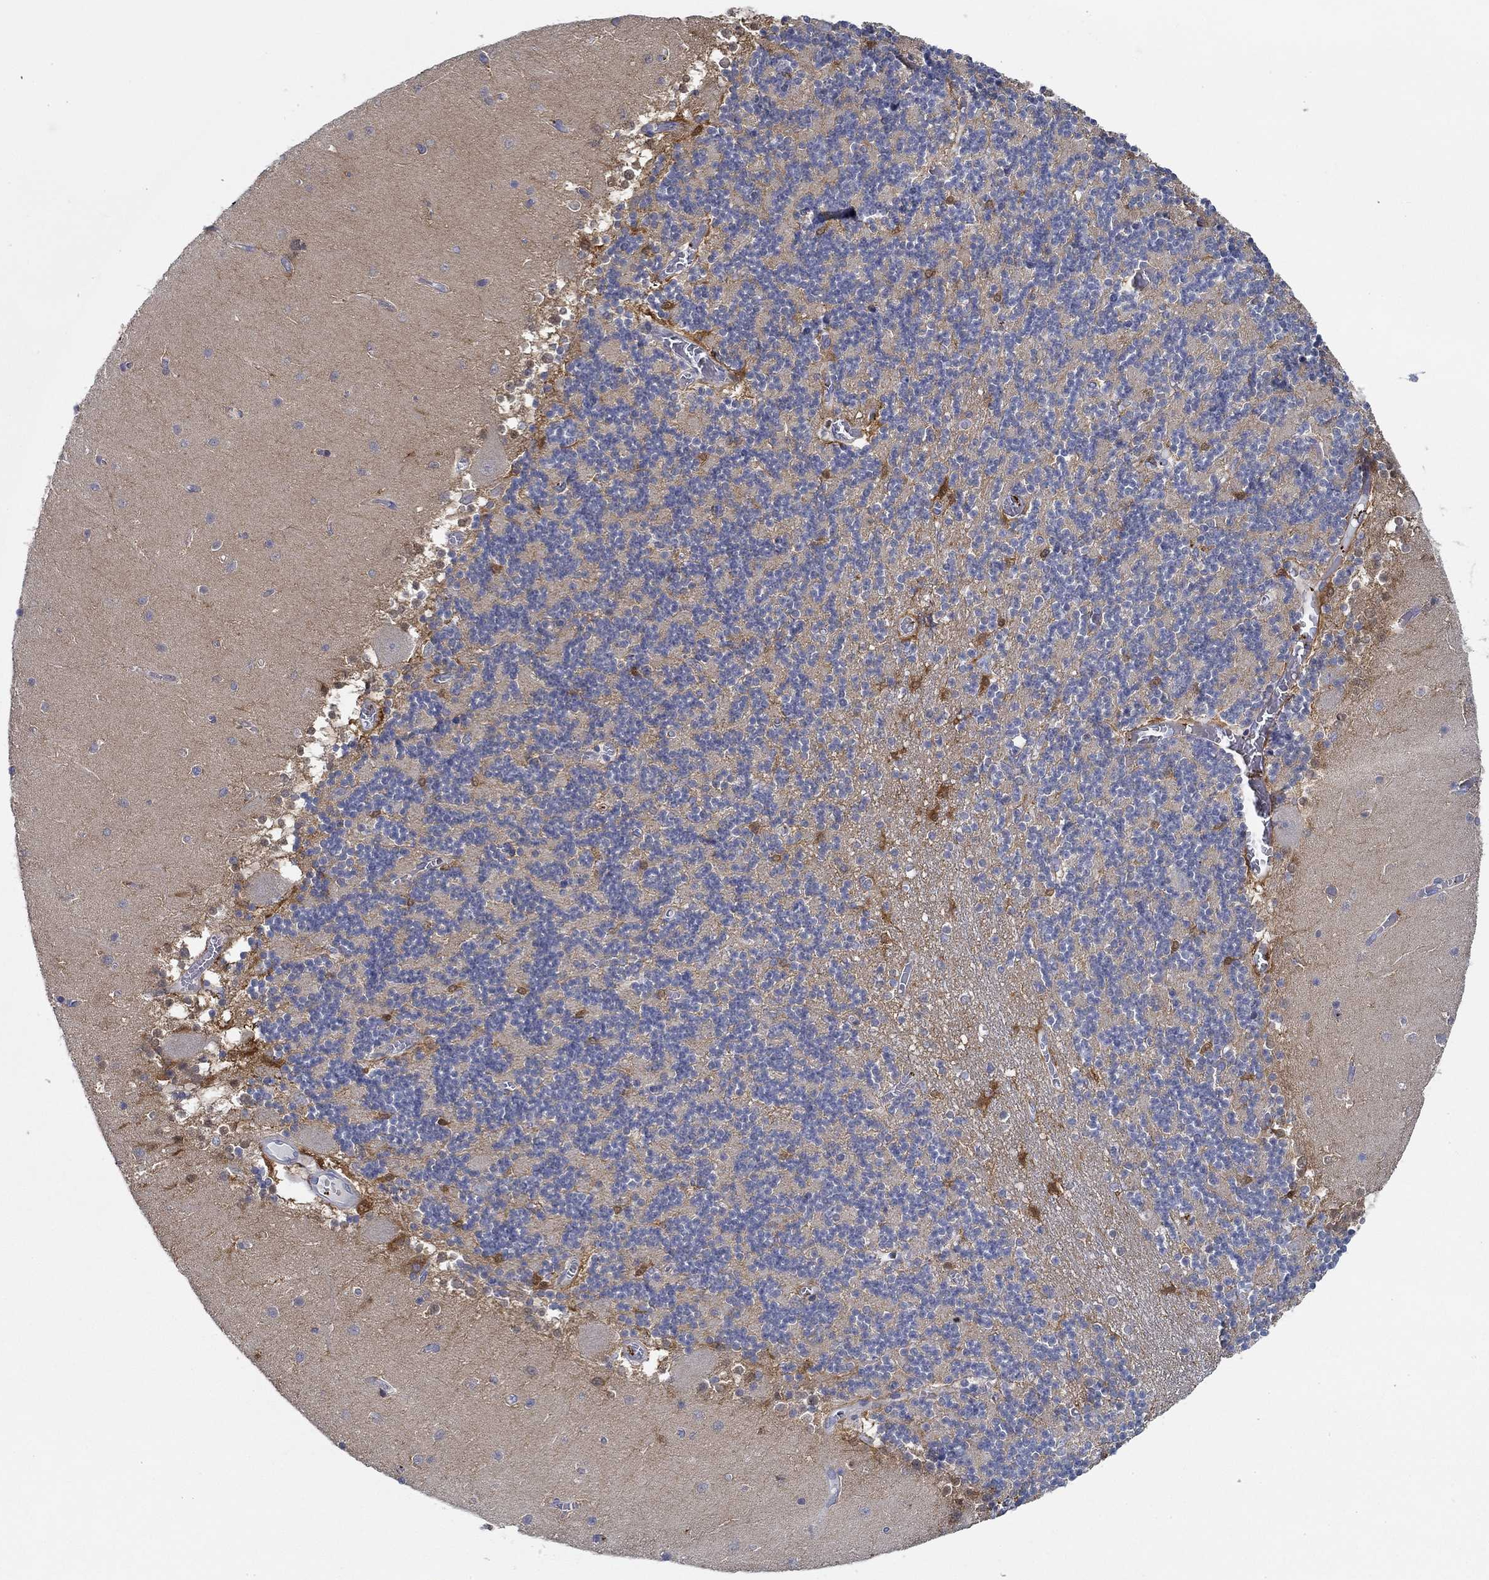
{"staining": {"intensity": "strong", "quantity": "<25%", "location": "cytoplasmic/membranous"}, "tissue": "cerebellum", "cell_type": "Cells in granular layer", "image_type": "normal", "snomed": [{"axis": "morphology", "description": "Normal tissue, NOS"}, {"axis": "topography", "description": "Cerebellum"}], "caption": "Brown immunohistochemical staining in benign cerebellum exhibits strong cytoplasmic/membranous positivity in about <25% of cells in granular layer.", "gene": "SLC27A3", "patient": {"sex": "female", "age": 28}}